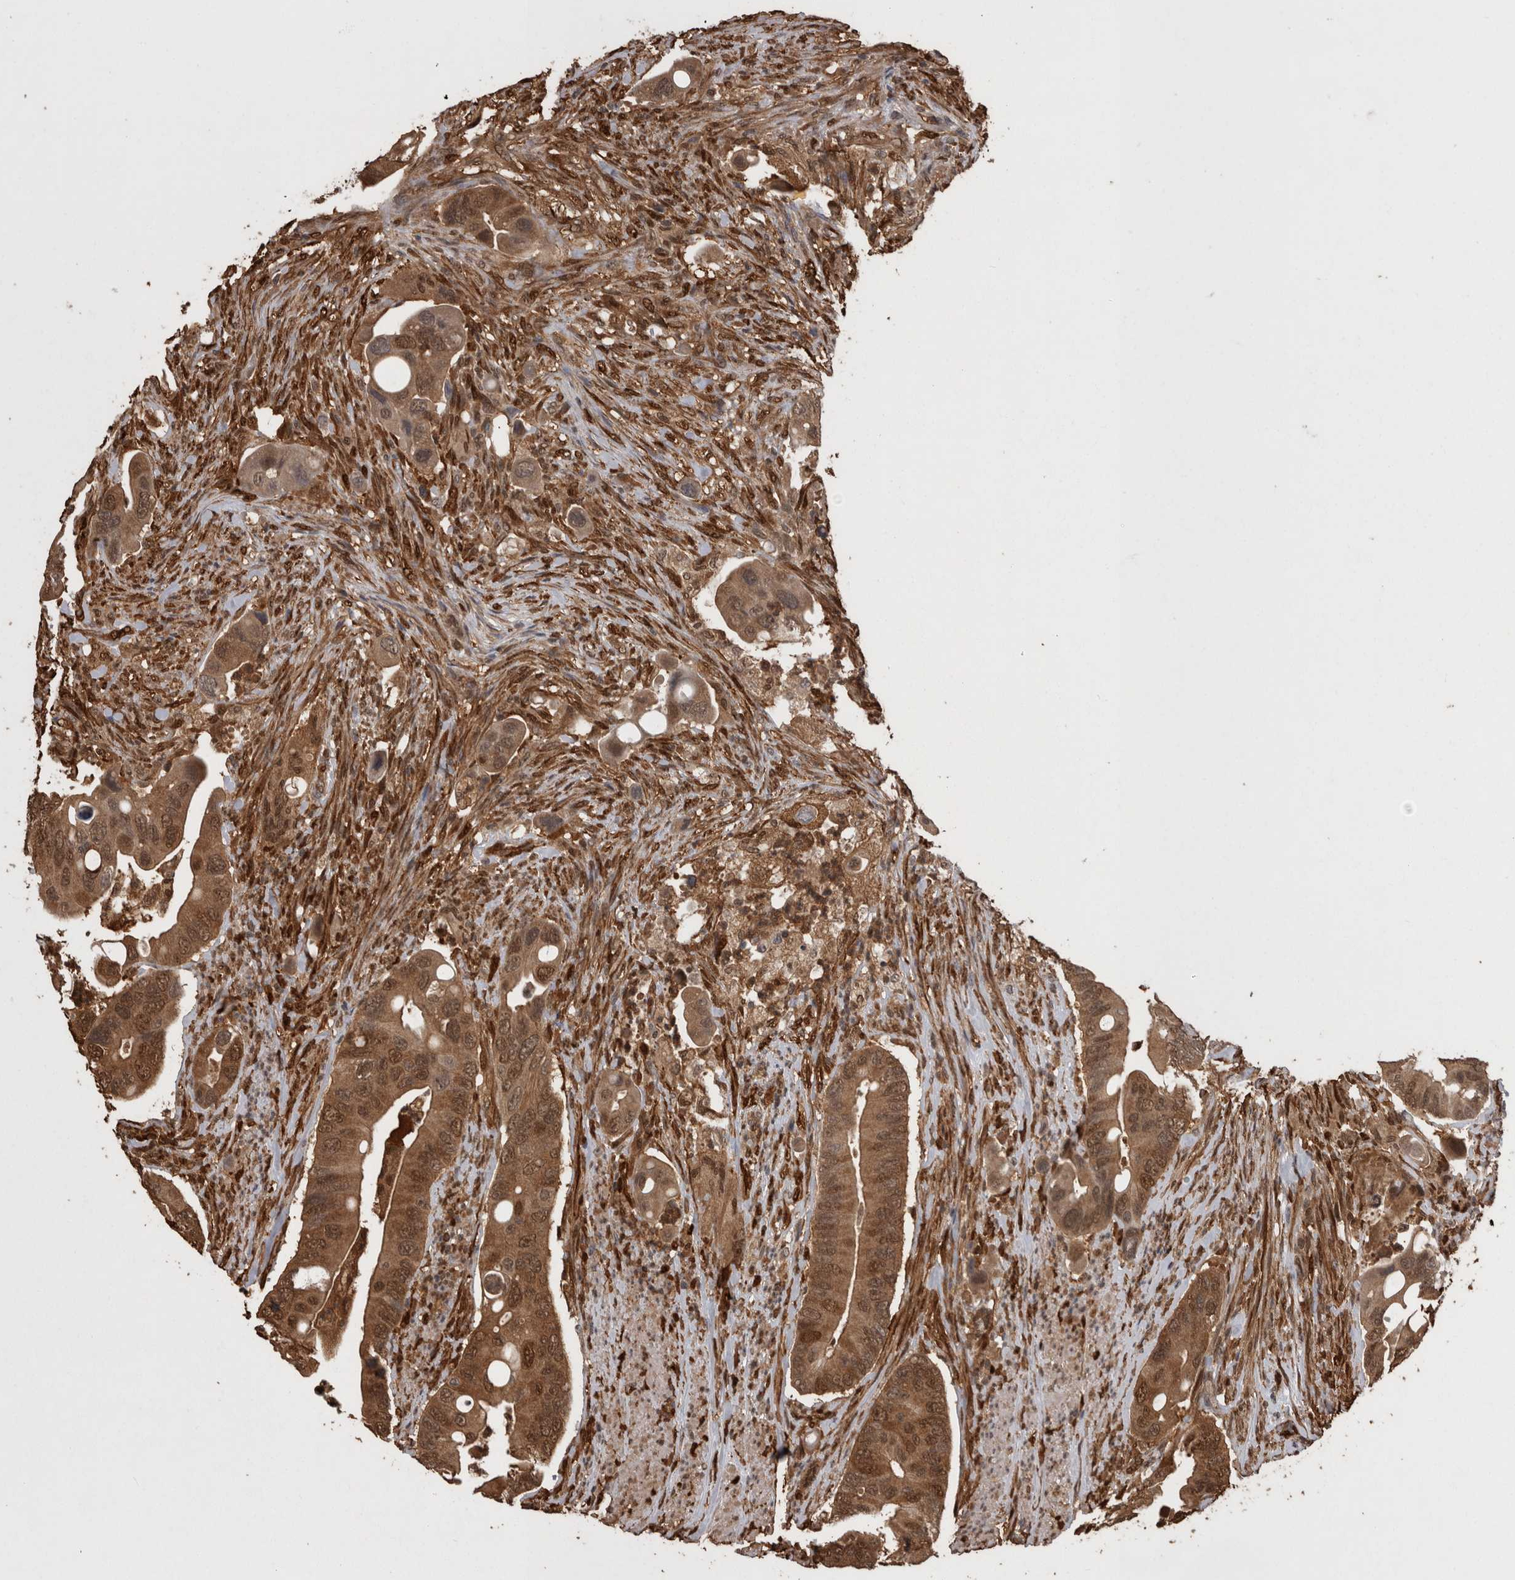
{"staining": {"intensity": "moderate", "quantity": ">75%", "location": "cytoplasmic/membranous,nuclear"}, "tissue": "colorectal cancer", "cell_type": "Tumor cells", "image_type": "cancer", "snomed": [{"axis": "morphology", "description": "Adenocarcinoma, NOS"}, {"axis": "topography", "description": "Rectum"}], "caption": "Immunohistochemical staining of colorectal adenocarcinoma shows medium levels of moderate cytoplasmic/membranous and nuclear staining in approximately >75% of tumor cells. (Stains: DAB in brown, nuclei in blue, Microscopy: brightfield microscopy at high magnification).", "gene": "LXN", "patient": {"sex": "female", "age": 57}}